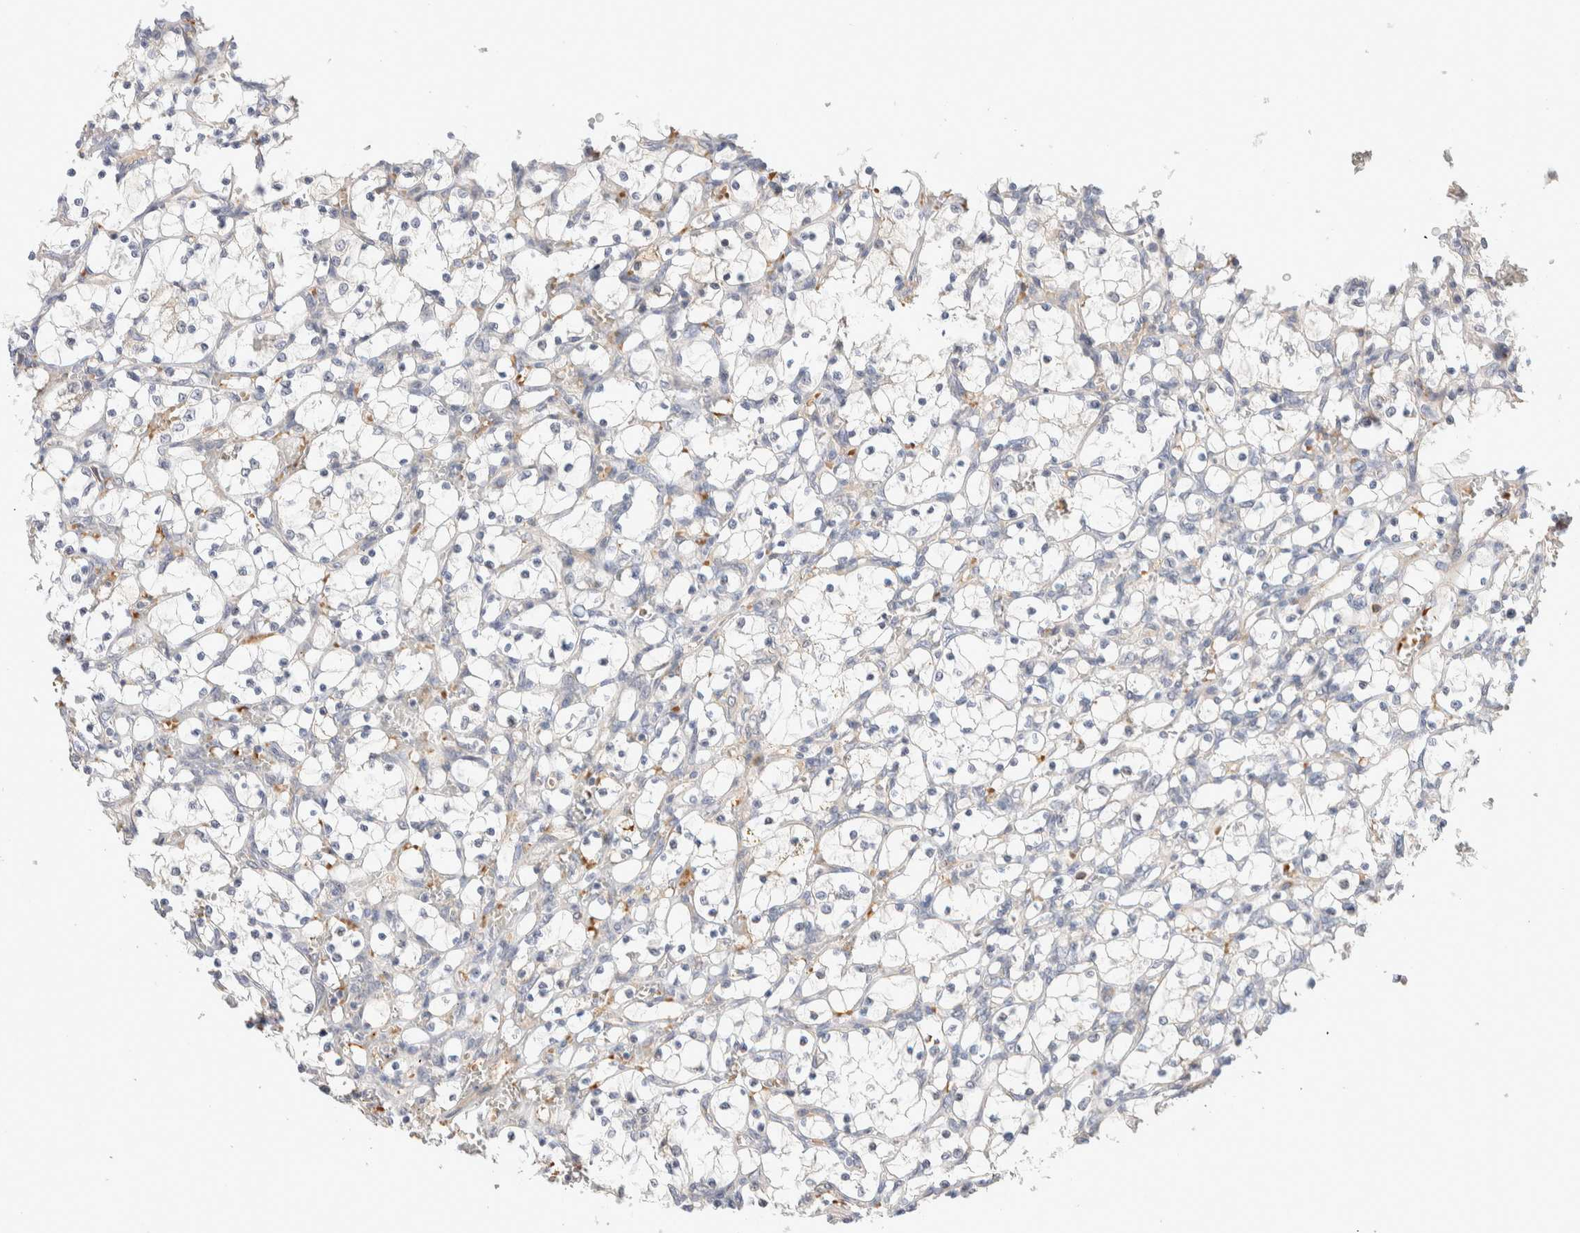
{"staining": {"intensity": "negative", "quantity": "none", "location": "none"}, "tissue": "renal cancer", "cell_type": "Tumor cells", "image_type": "cancer", "snomed": [{"axis": "morphology", "description": "Adenocarcinoma, NOS"}, {"axis": "topography", "description": "Kidney"}], "caption": "Micrograph shows no significant protein positivity in tumor cells of renal cancer (adenocarcinoma).", "gene": "CASK", "patient": {"sex": "female", "age": 69}}